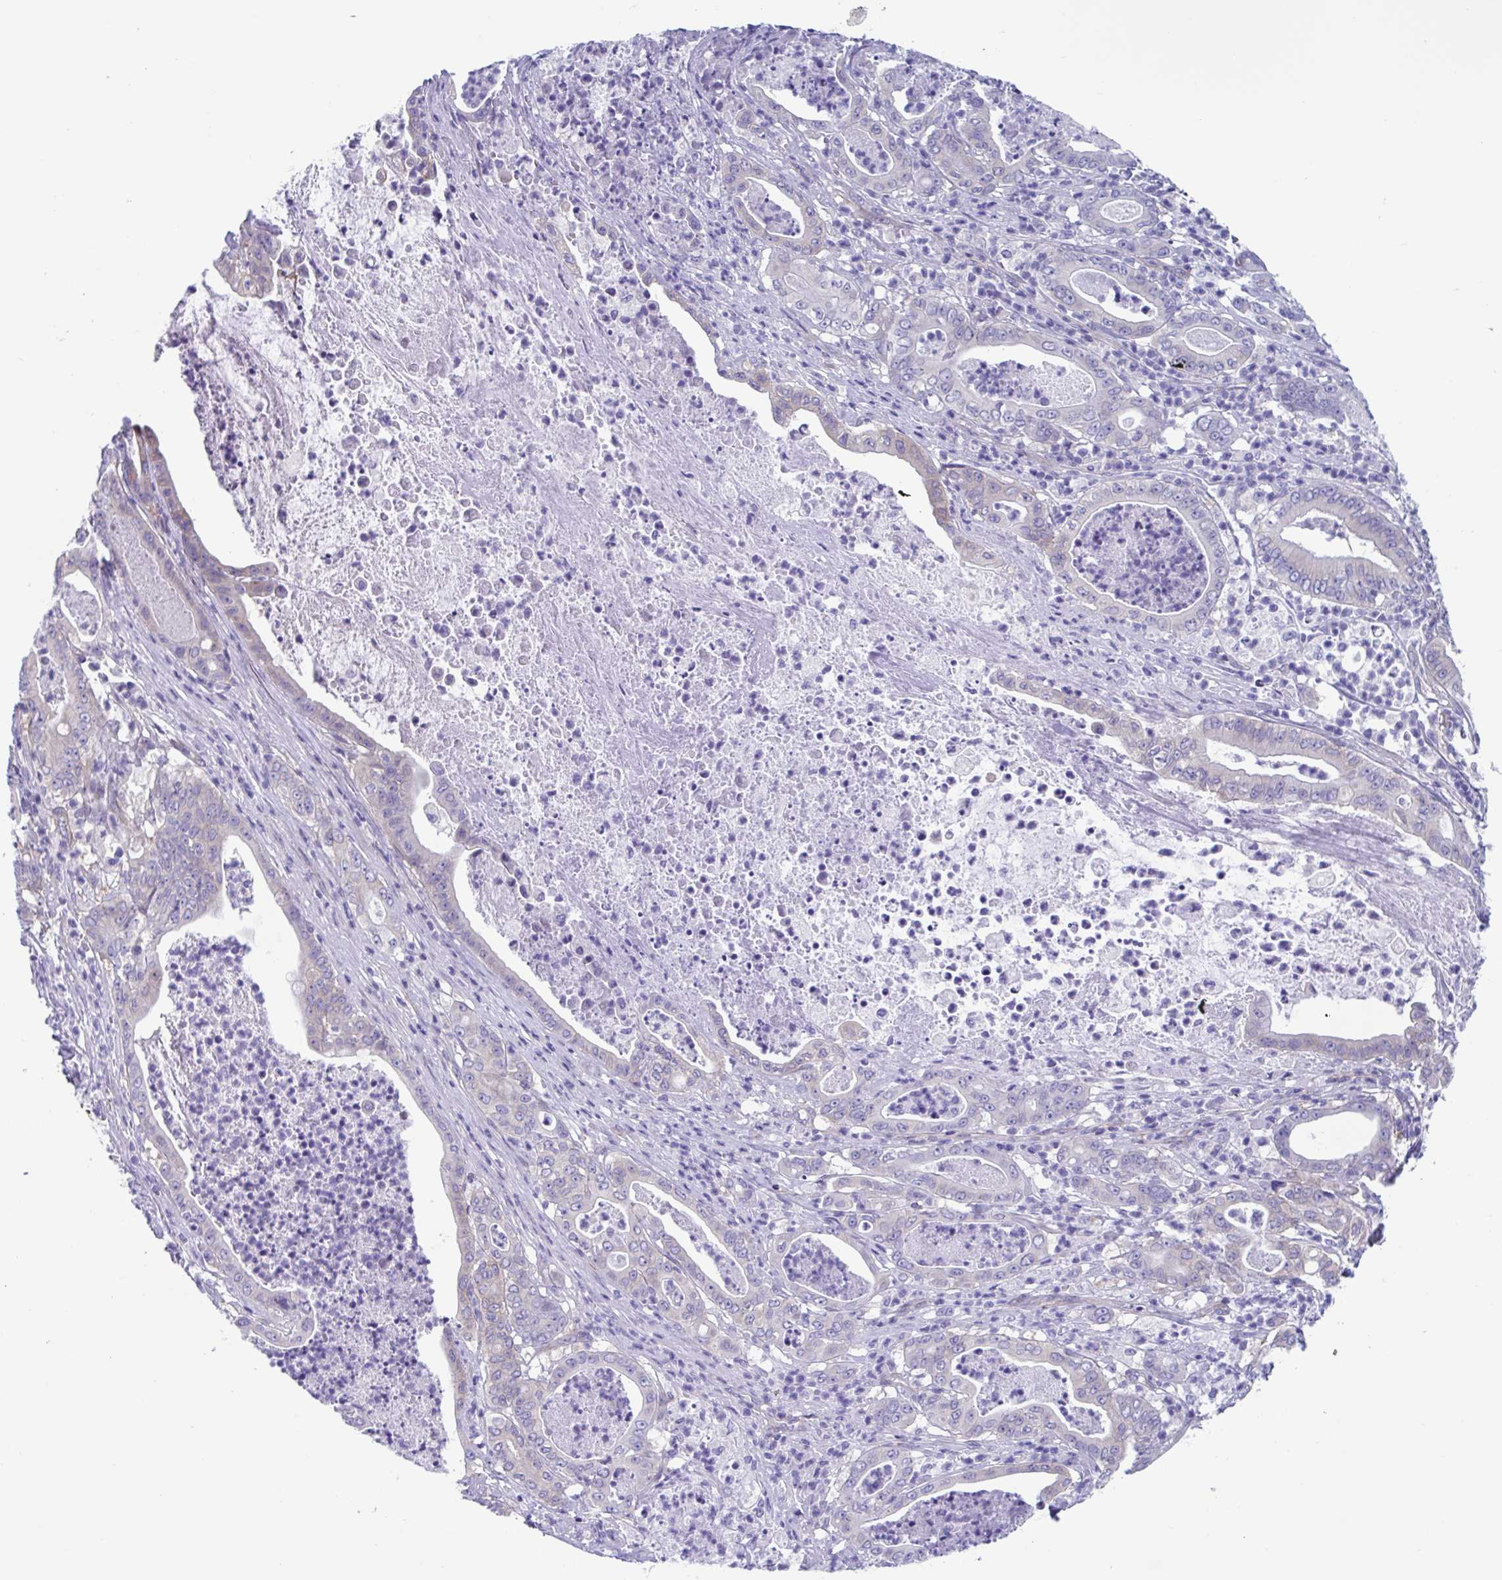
{"staining": {"intensity": "negative", "quantity": "none", "location": "none"}, "tissue": "pancreatic cancer", "cell_type": "Tumor cells", "image_type": "cancer", "snomed": [{"axis": "morphology", "description": "Adenocarcinoma, NOS"}, {"axis": "topography", "description": "Pancreas"}], "caption": "The immunohistochemistry photomicrograph has no significant staining in tumor cells of pancreatic adenocarcinoma tissue. (Stains: DAB (3,3'-diaminobenzidine) immunohistochemistry (IHC) with hematoxylin counter stain, Microscopy: brightfield microscopy at high magnification).", "gene": "LPIN3", "patient": {"sex": "male", "age": 71}}